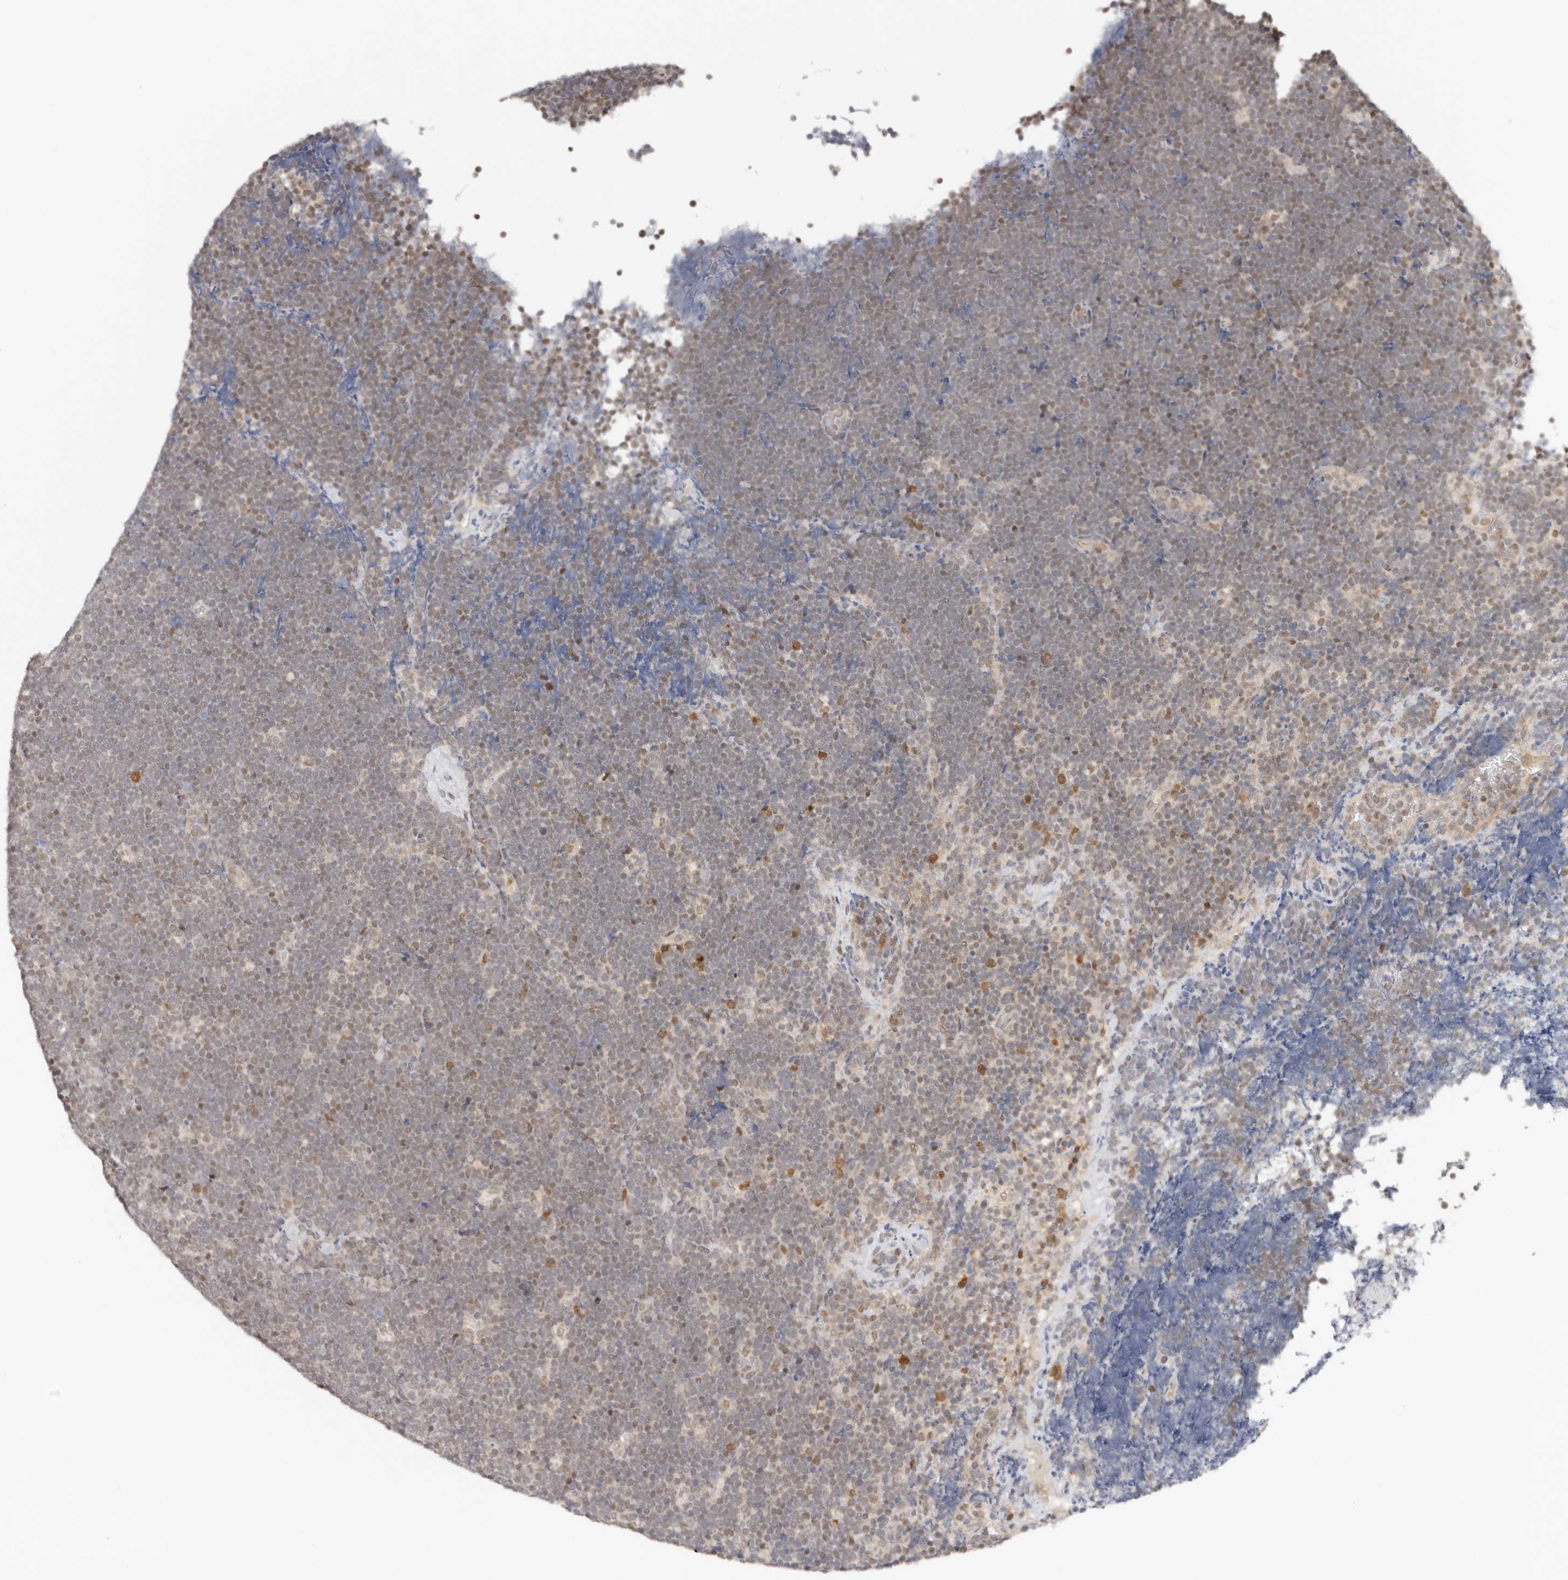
{"staining": {"intensity": "weak", "quantity": "25%-75%", "location": "nuclear"}, "tissue": "lymphoma", "cell_type": "Tumor cells", "image_type": "cancer", "snomed": [{"axis": "morphology", "description": "Malignant lymphoma, non-Hodgkin's type, High grade"}, {"axis": "topography", "description": "Lymph node"}], "caption": "This is an image of immunohistochemistry (IHC) staining of lymphoma, which shows weak expression in the nuclear of tumor cells.", "gene": "LARP7", "patient": {"sex": "male", "age": 13}}